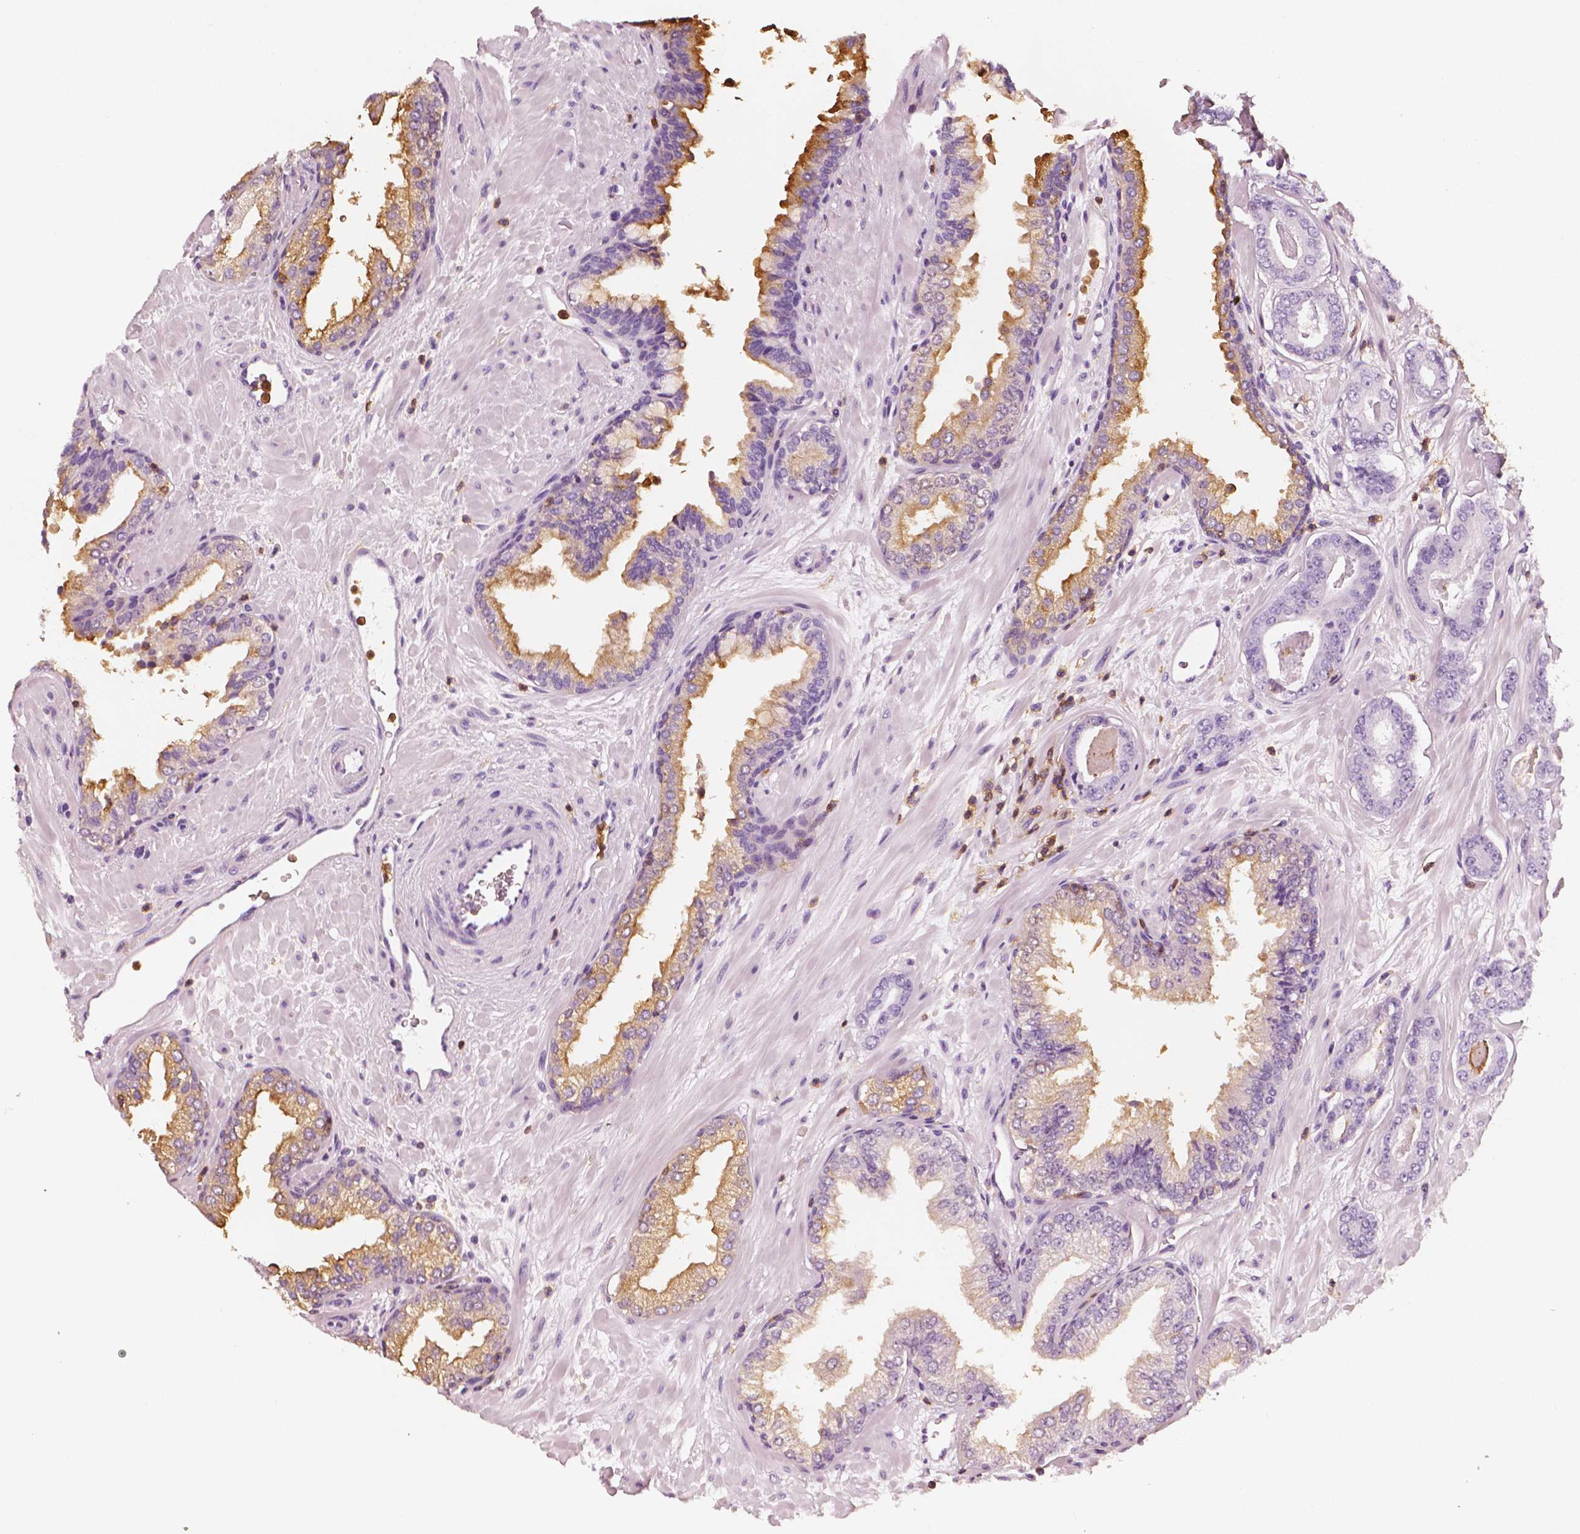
{"staining": {"intensity": "weak", "quantity": "25%-75%", "location": "cytoplasmic/membranous"}, "tissue": "prostate cancer", "cell_type": "Tumor cells", "image_type": "cancer", "snomed": [{"axis": "morphology", "description": "Adenocarcinoma, Low grade"}, {"axis": "topography", "description": "Prostate"}], "caption": "A micrograph of human adenocarcinoma (low-grade) (prostate) stained for a protein exhibits weak cytoplasmic/membranous brown staining in tumor cells. Using DAB (3,3'-diaminobenzidine) (brown) and hematoxylin (blue) stains, captured at high magnification using brightfield microscopy.", "gene": "PTPRC", "patient": {"sex": "male", "age": 61}}